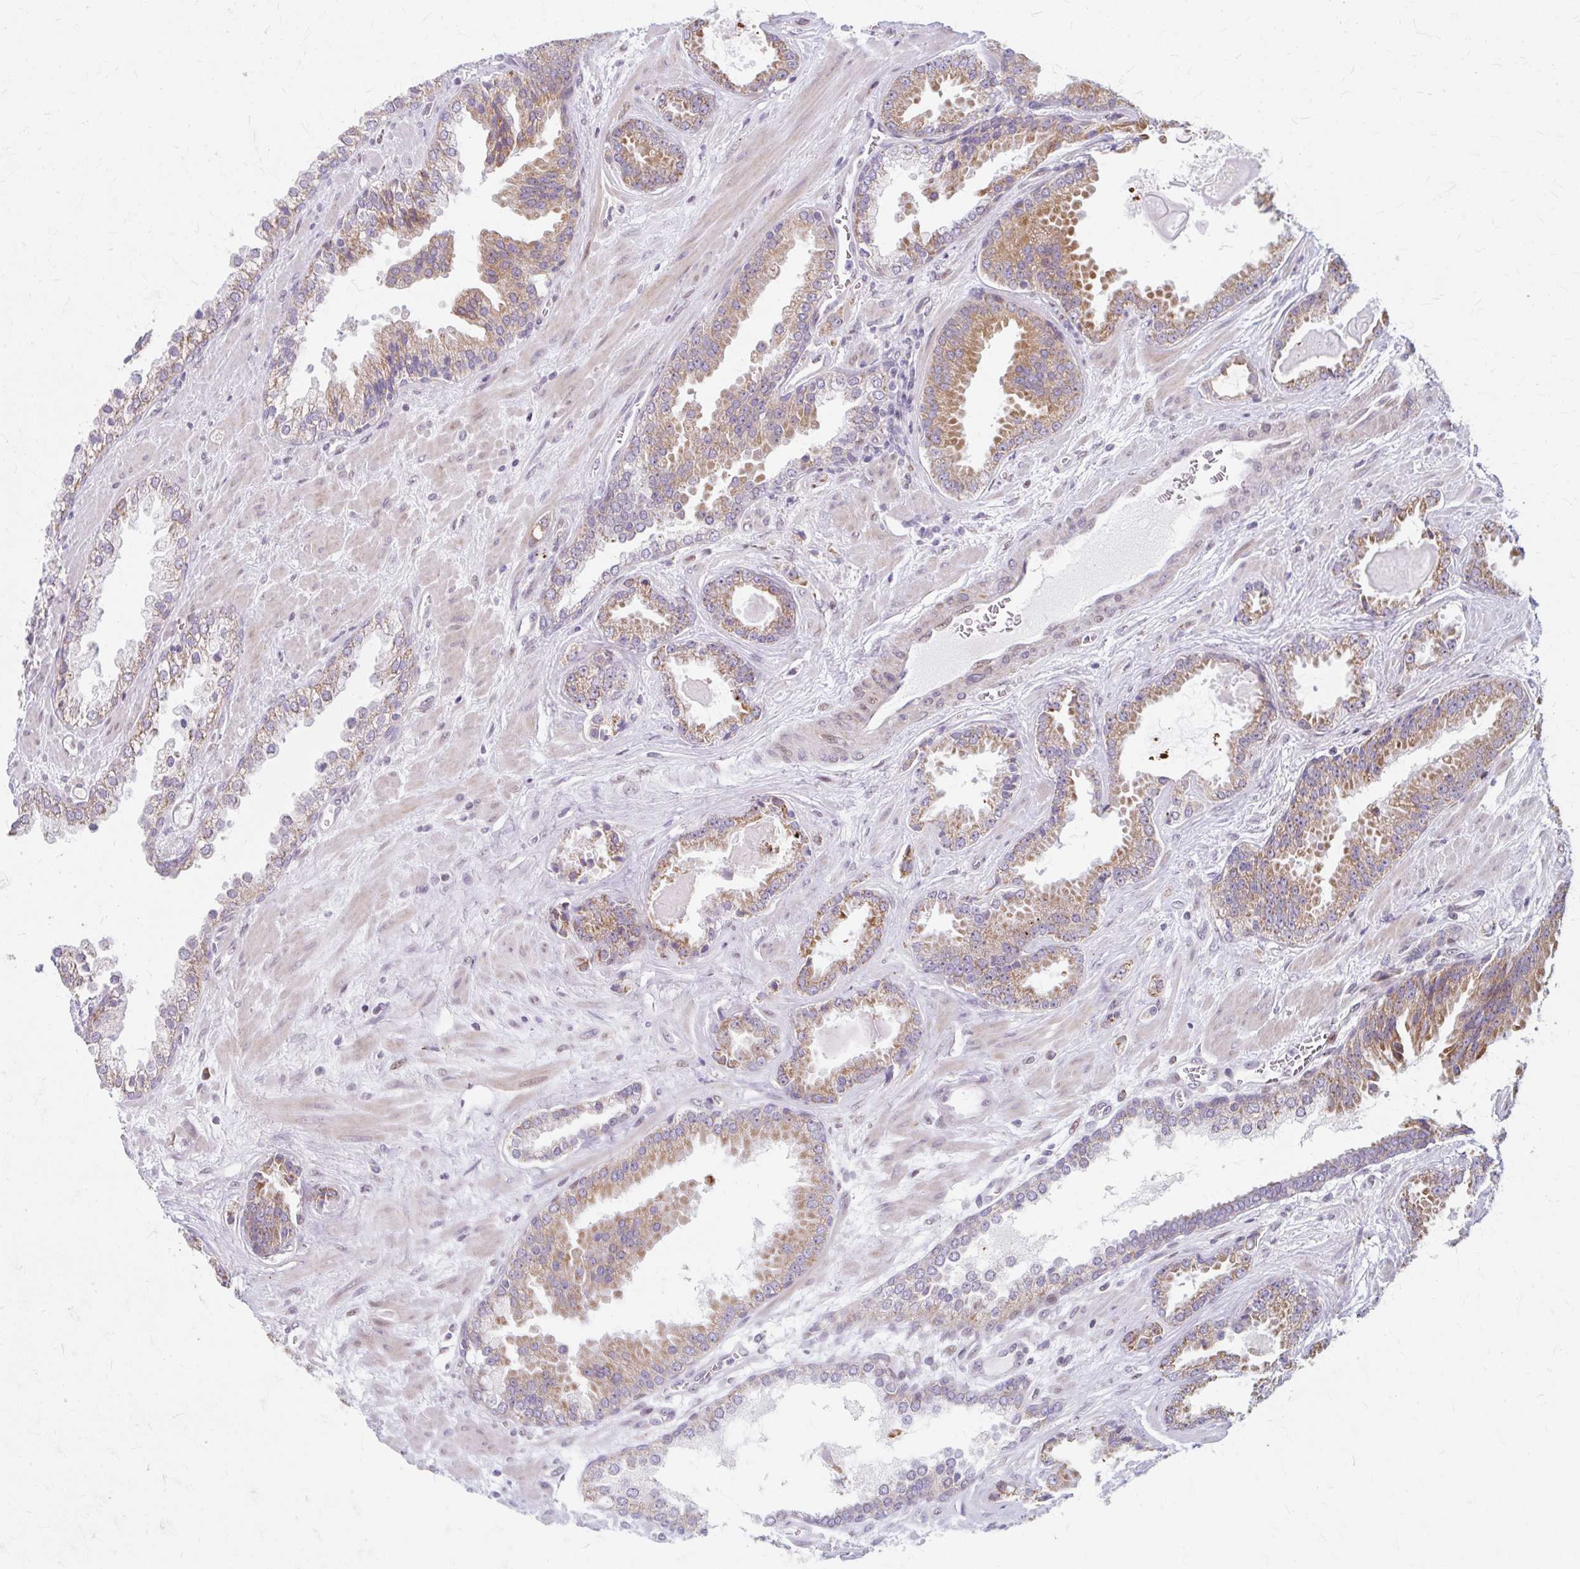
{"staining": {"intensity": "moderate", "quantity": ">75%", "location": "cytoplasmic/membranous"}, "tissue": "prostate cancer", "cell_type": "Tumor cells", "image_type": "cancer", "snomed": [{"axis": "morphology", "description": "Adenocarcinoma, Low grade"}, {"axis": "topography", "description": "Prostate"}], "caption": "Adenocarcinoma (low-grade) (prostate) stained with a protein marker demonstrates moderate staining in tumor cells.", "gene": "BEAN1", "patient": {"sex": "male", "age": 62}}